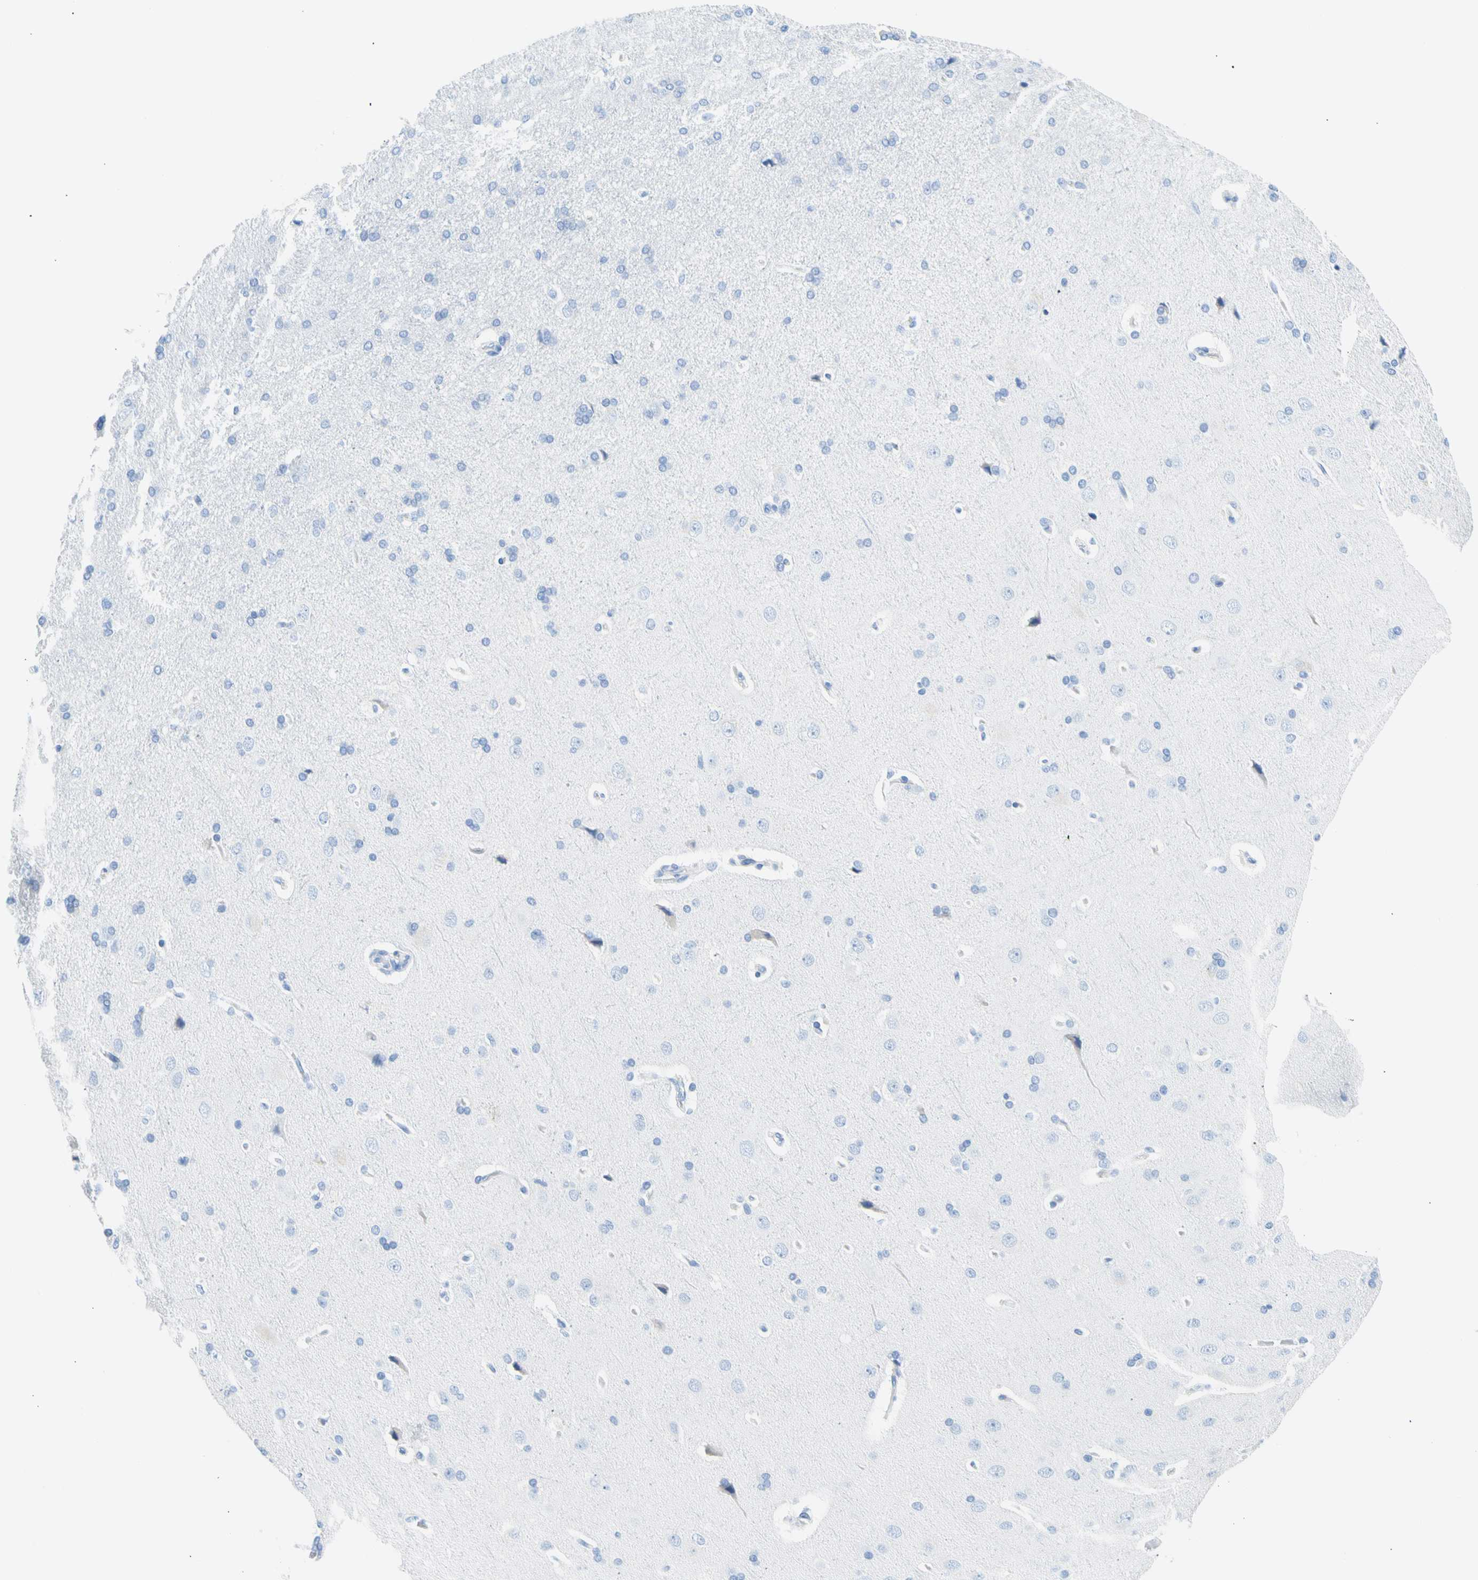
{"staining": {"intensity": "negative", "quantity": "none", "location": "none"}, "tissue": "cerebral cortex", "cell_type": "Endothelial cells", "image_type": "normal", "snomed": [{"axis": "morphology", "description": "Normal tissue, NOS"}, {"axis": "topography", "description": "Cerebral cortex"}], "caption": "High power microscopy histopathology image of an immunohistochemistry histopathology image of unremarkable cerebral cortex, revealing no significant staining in endothelial cells.", "gene": "CEL", "patient": {"sex": "male", "age": 62}}